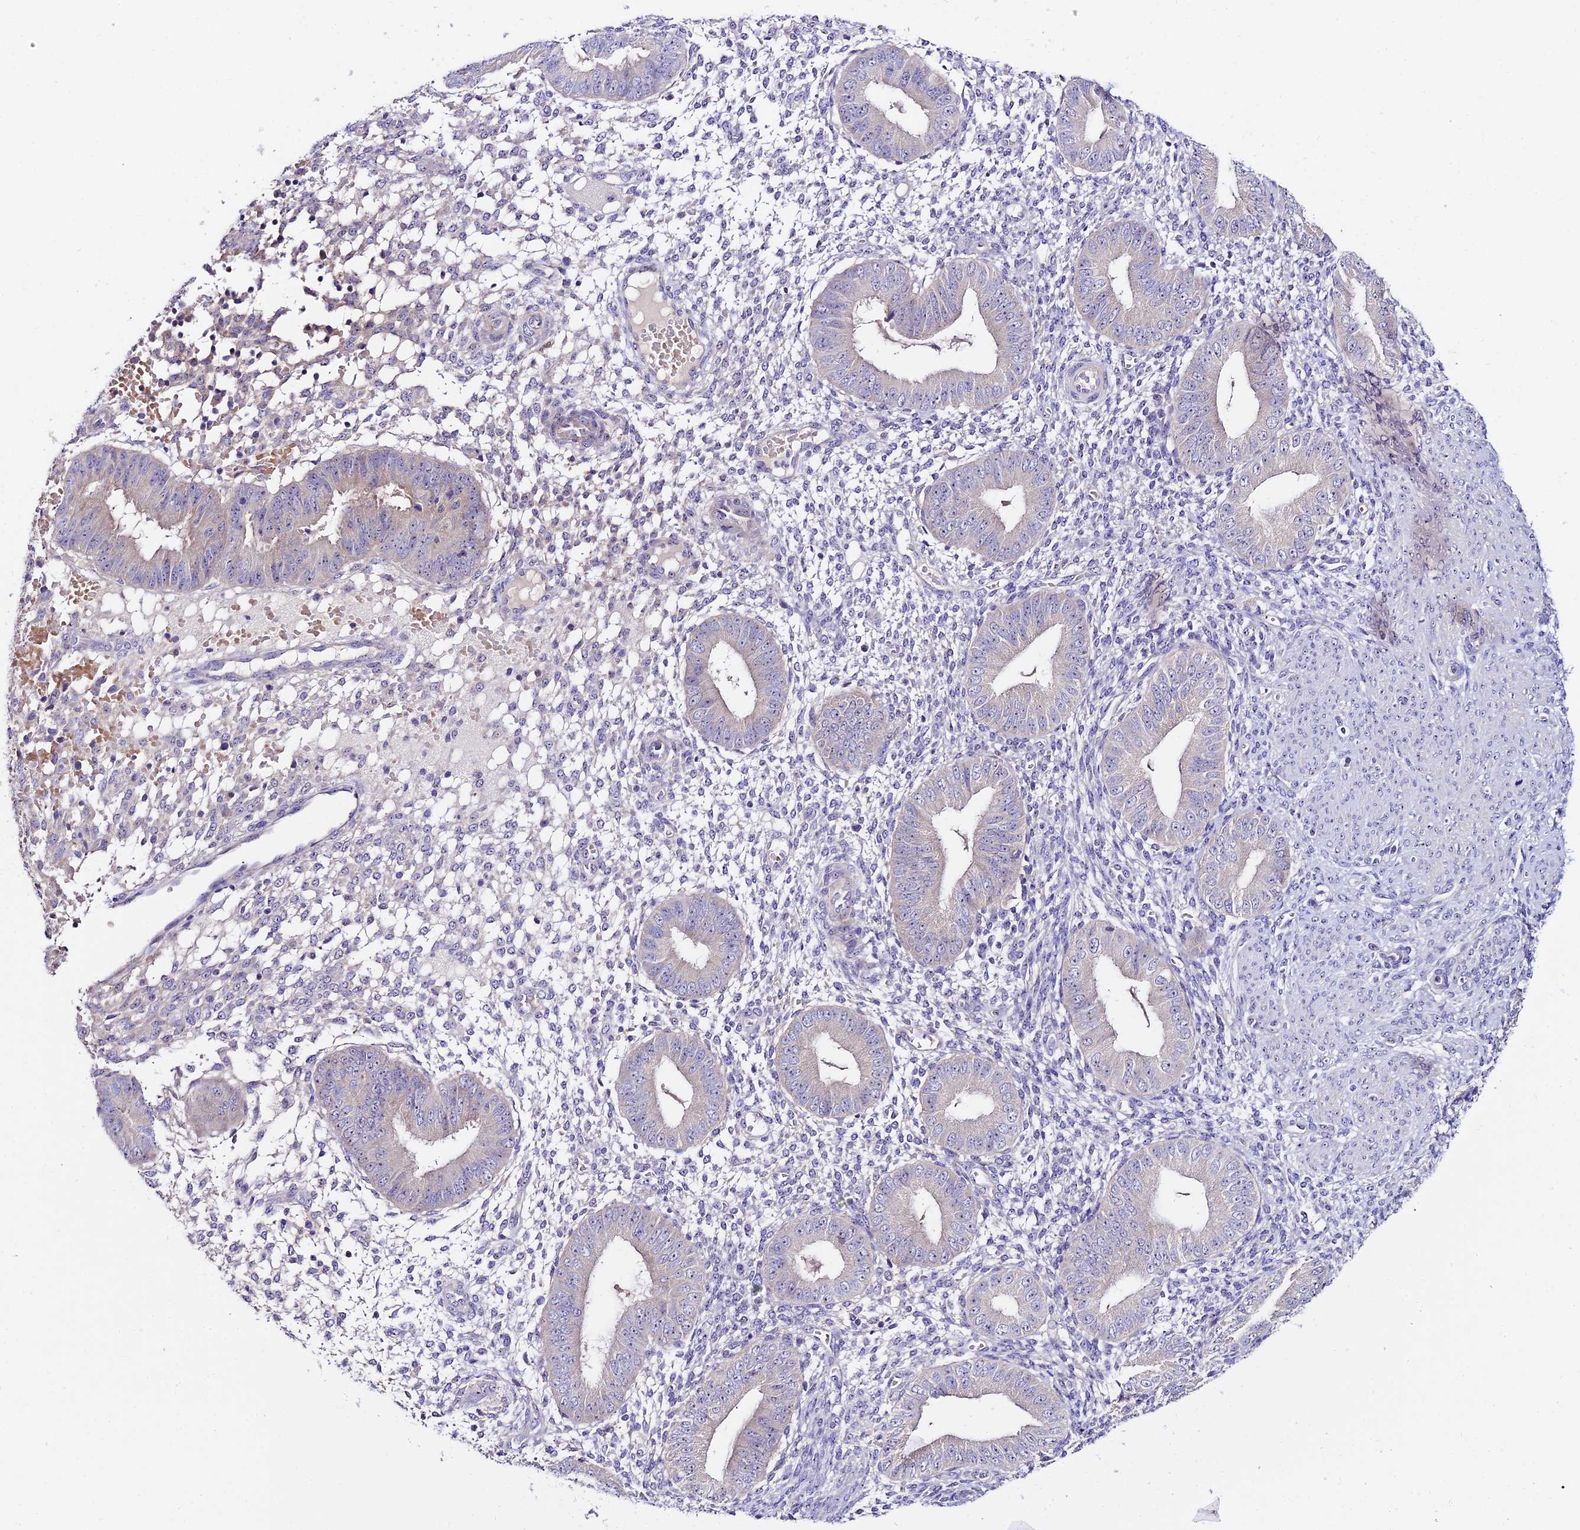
{"staining": {"intensity": "negative", "quantity": "none", "location": "none"}, "tissue": "endometrium", "cell_type": "Cells in endometrial stroma", "image_type": "normal", "snomed": [{"axis": "morphology", "description": "Normal tissue, NOS"}, {"axis": "topography", "description": "Endometrium"}], "caption": "A photomicrograph of endometrium stained for a protein displays no brown staining in cells in endometrial stroma. (Stains: DAB (3,3'-diaminobenzidine) immunohistochemistry (IHC) with hematoxylin counter stain, Microscopy: brightfield microscopy at high magnification).", "gene": "DUSP29", "patient": {"sex": "female", "age": 49}}